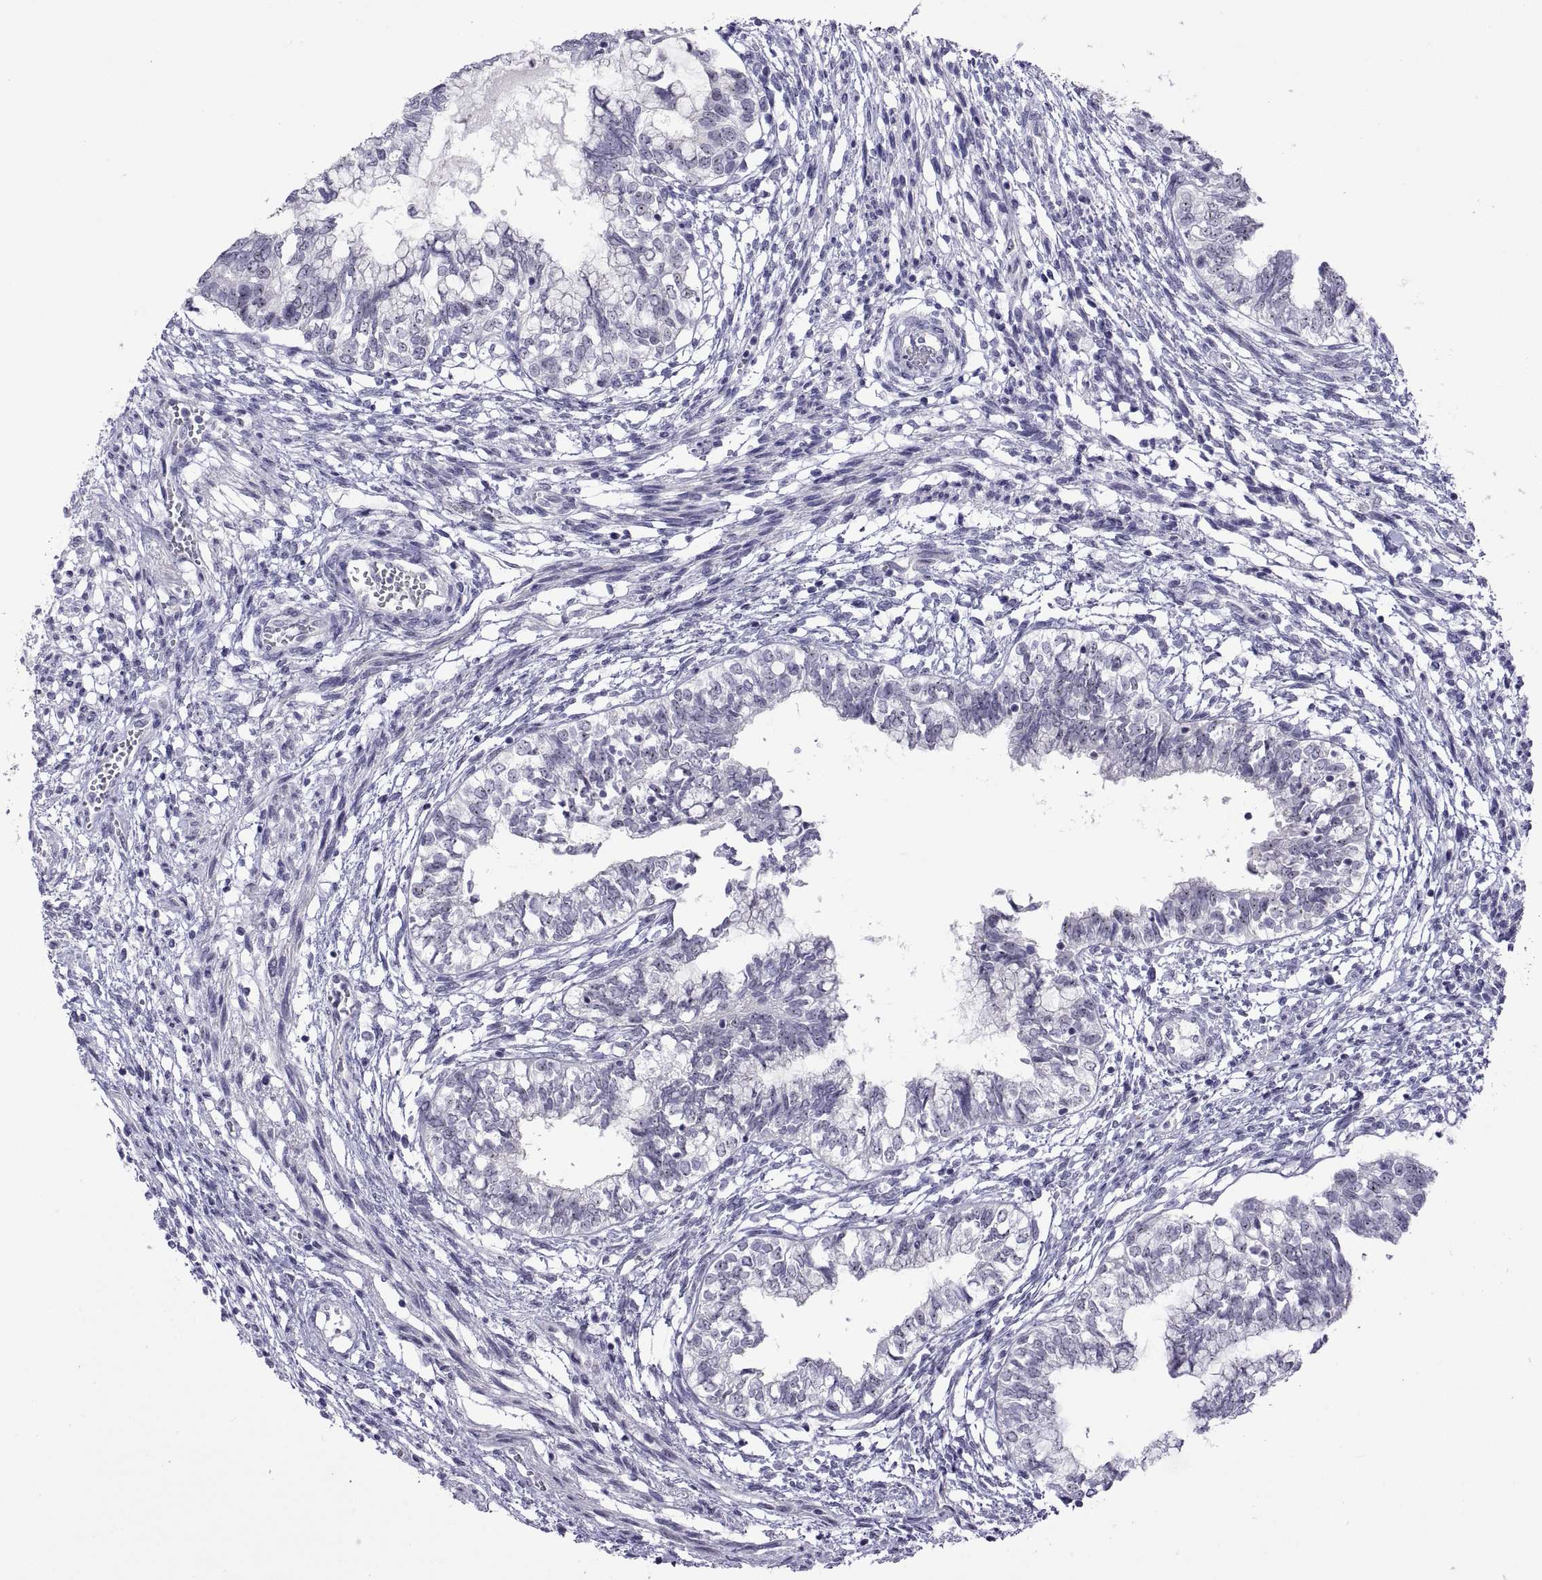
{"staining": {"intensity": "negative", "quantity": "none", "location": "none"}, "tissue": "testis cancer", "cell_type": "Tumor cells", "image_type": "cancer", "snomed": [{"axis": "morphology", "description": "Carcinoma, Embryonal, NOS"}, {"axis": "topography", "description": "Testis"}], "caption": "Tumor cells are negative for brown protein staining in testis cancer (embryonal carcinoma).", "gene": "VSX2", "patient": {"sex": "male", "age": 37}}